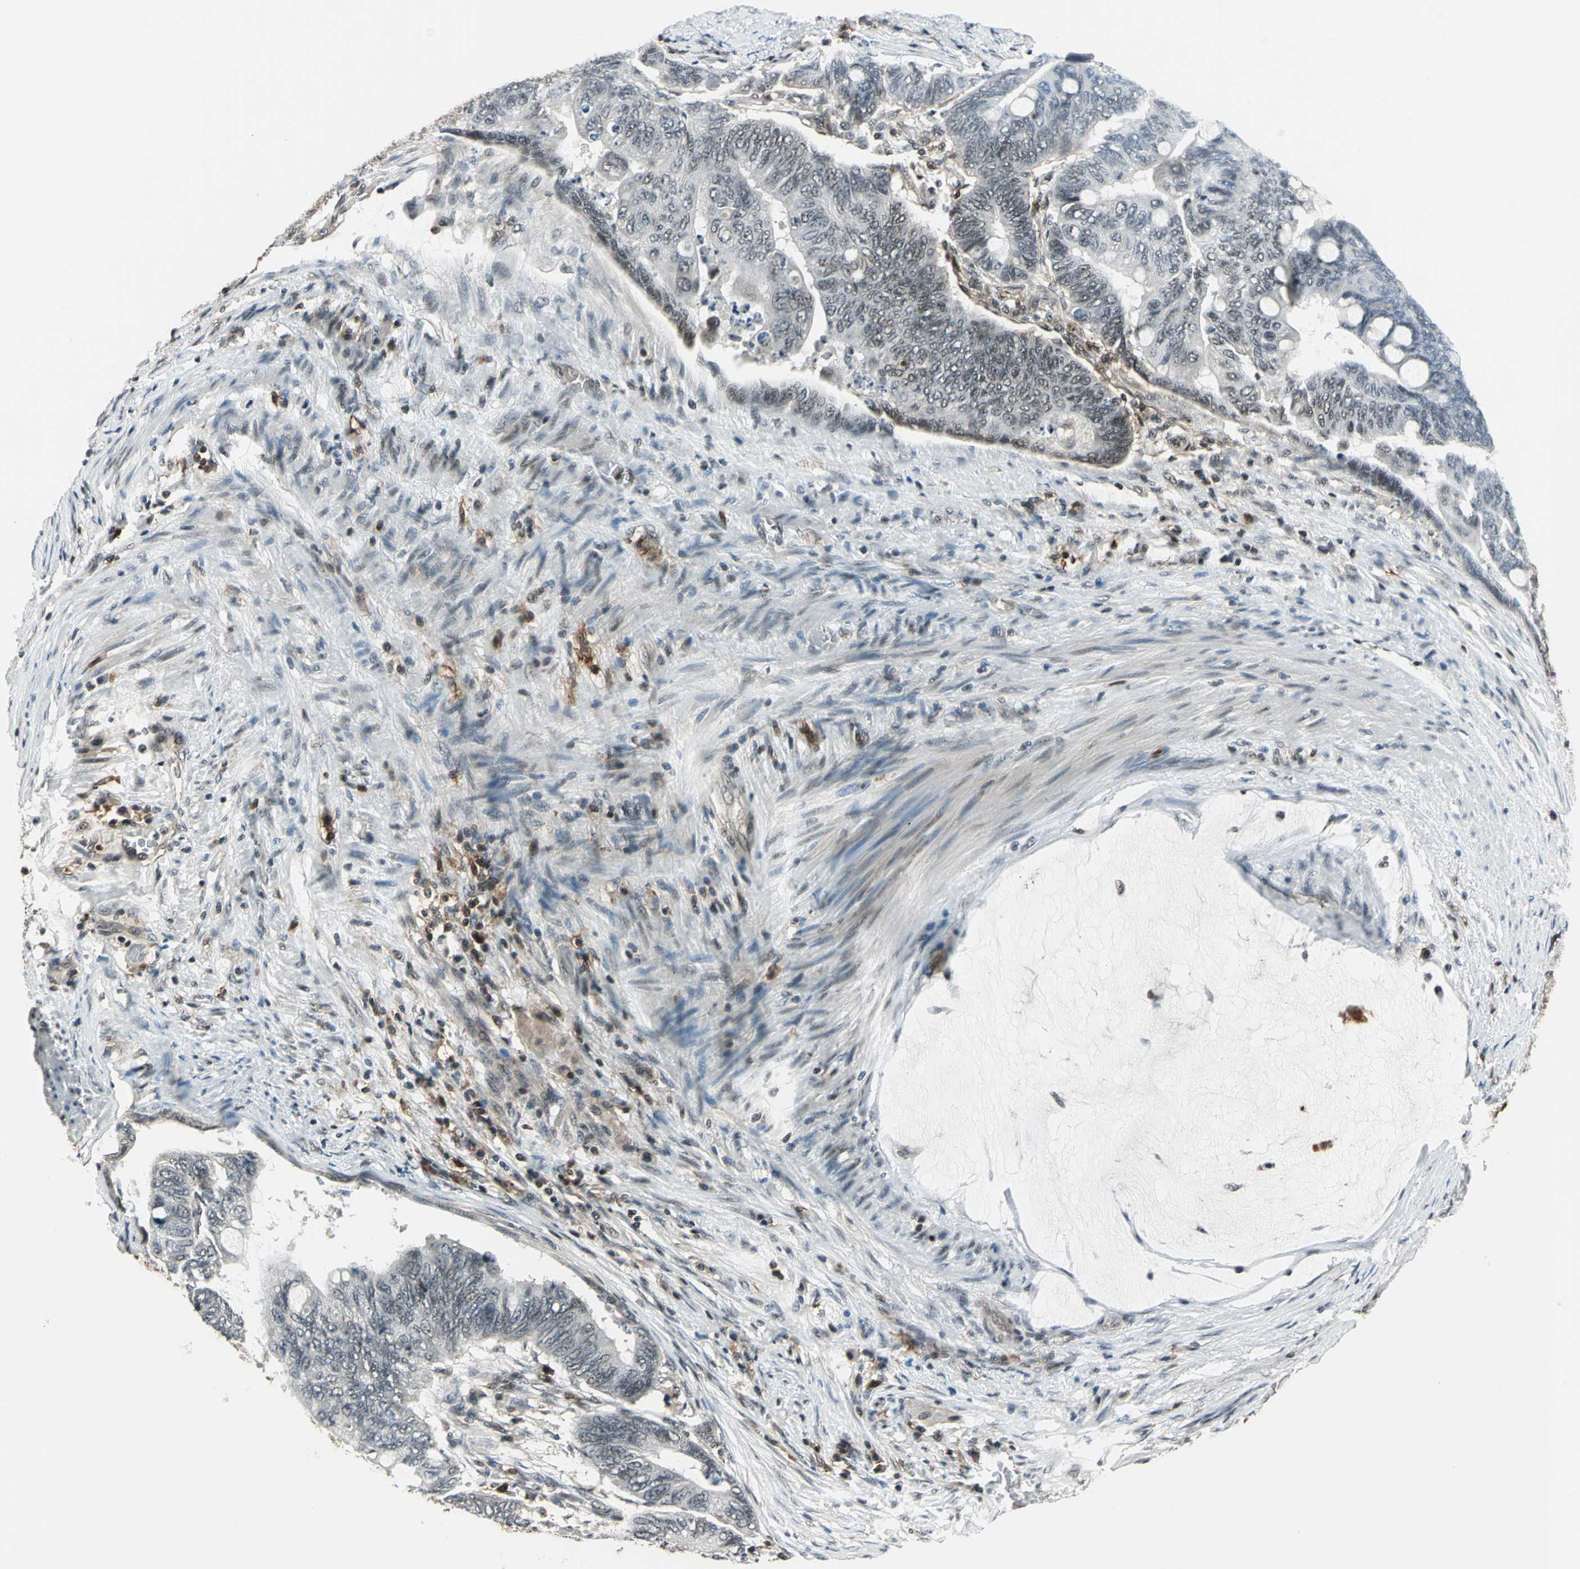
{"staining": {"intensity": "weak", "quantity": "<25%", "location": "cytoplasmic/membranous,nuclear"}, "tissue": "colorectal cancer", "cell_type": "Tumor cells", "image_type": "cancer", "snomed": [{"axis": "morphology", "description": "Normal tissue, NOS"}, {"axis": "morphology", "description": "Adenocarcinoma, NOS"}, {"axis": "topography", "description": "Rectum"}, {"axis": "topography", "description": "Peripheral nerve tissue"}], "caption": "Histopathology image shows no protein positivity in tumor cells of adenocarcinoma (colorectal) tissue.", "gene": "NR2C2", "patient": {"sex": "male", "age": 92}}